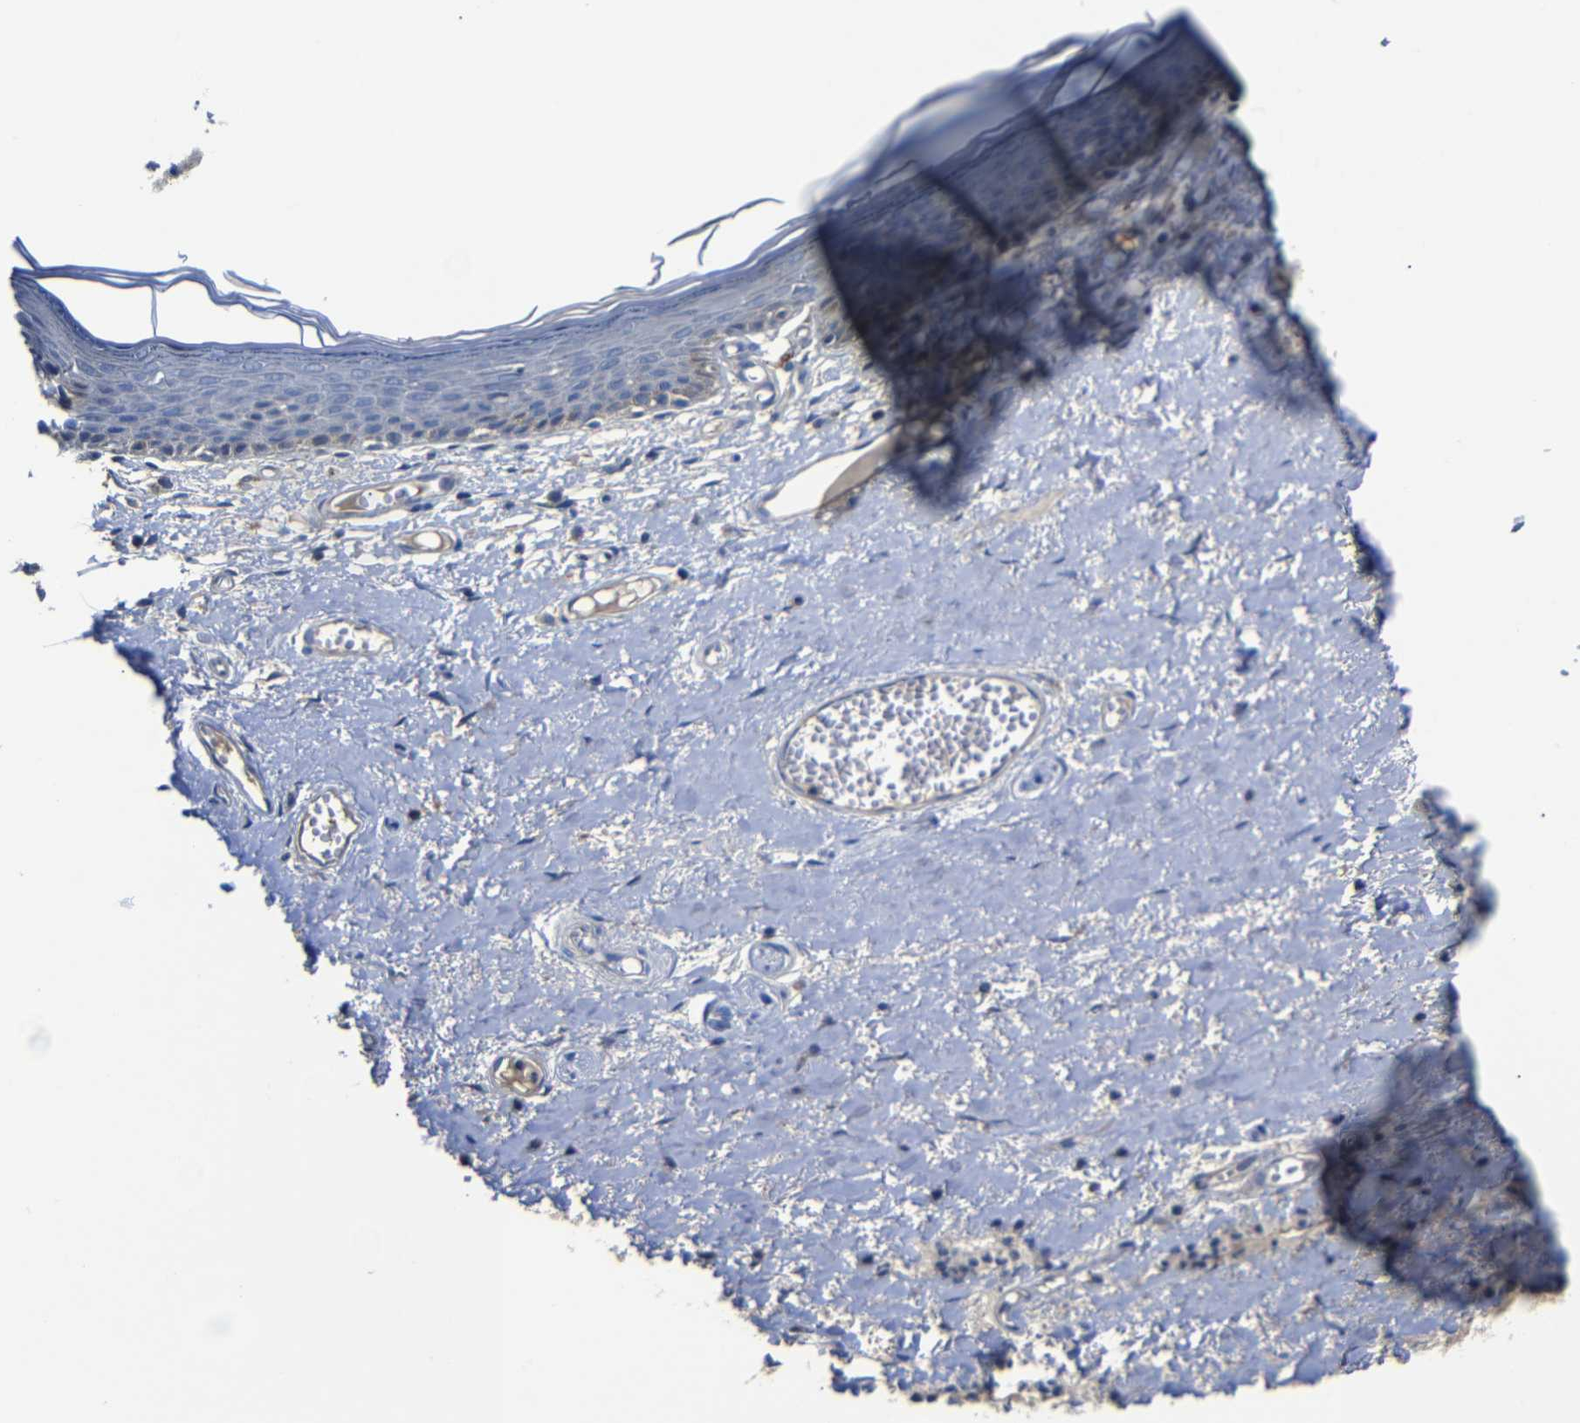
{"staining": {"intensity": "weak", "quantity": "<25%", "location": "cytoplasmic/membranous"}, "tissue": "skin", "cell_type": "Epidermal cells", "image_type": "normal", "snomed": [{"axis": "morphology", "description": "Normal tissue, NOS"}, {"axis": "topography", "description": "Vulva"}], "caption": "Photomicrograph shows no protein staining in epidermal cells of normal skin. Brightfield microscopy of immunohistochemistry stained with DAB (3,3'-diaminobenzidine) (brown) and hematoxylin (blue), captured at high magnification.", "gene": "AFDN", "patient": {"sex": "female", "age": 54}}